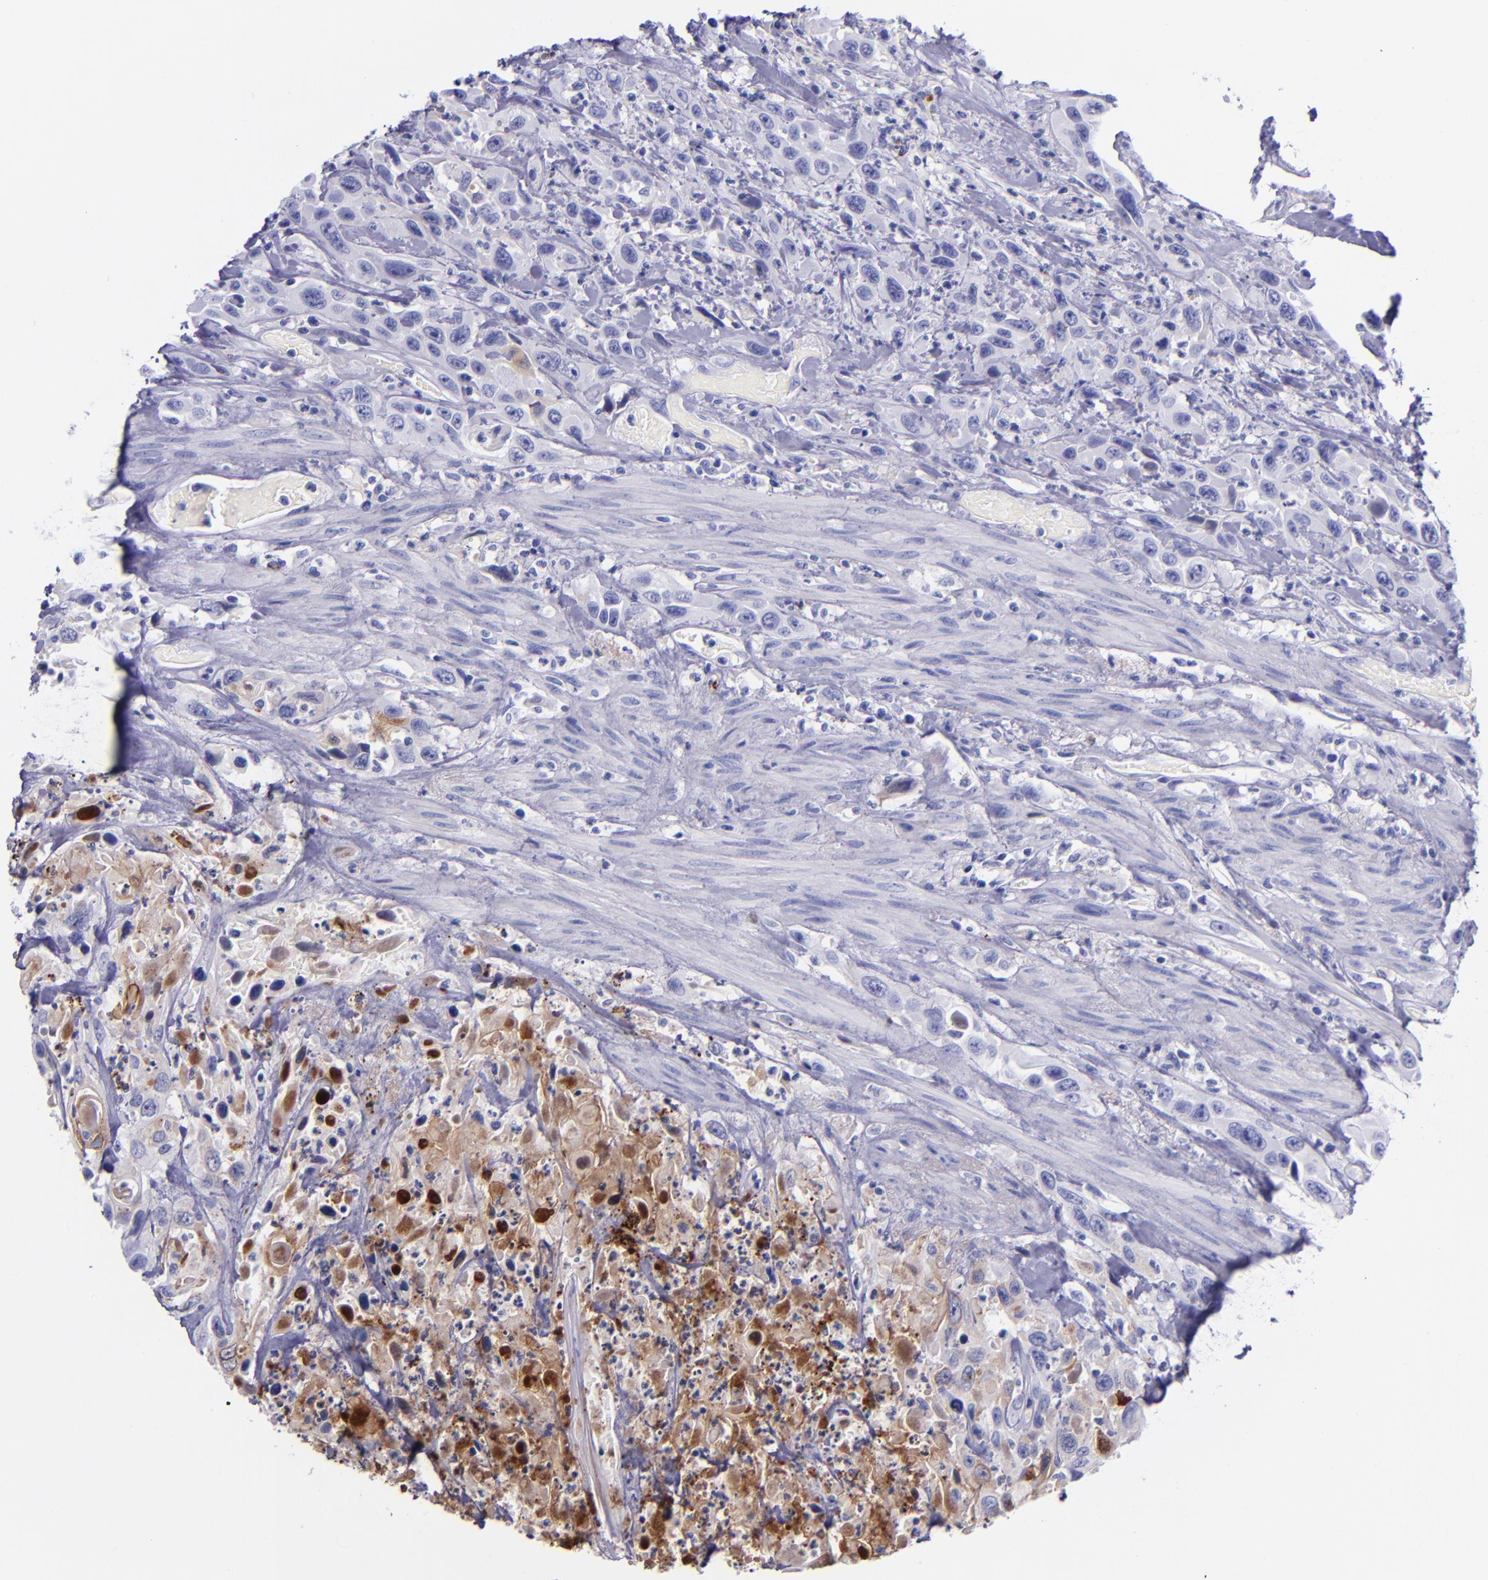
{"staining": {"intensity": "weak", "quantity": "<25%", "location": "cytoplasmic/membranous"}, "tissue": "urothelial cancer", "cell_type": "Tumor cells", "image_type": "cancer", "snomed": [{"axis": "morphology", "description": "Urothelial carcinoma, High grade"}, {"axis": "topography", "description": "Urinary bladder"}], "caption": "The micrograph shows no significant positivity in tumor cells of urothelial cancer.", "gene": "SLPI", "patient": {"sex": "female", "age": 84}}